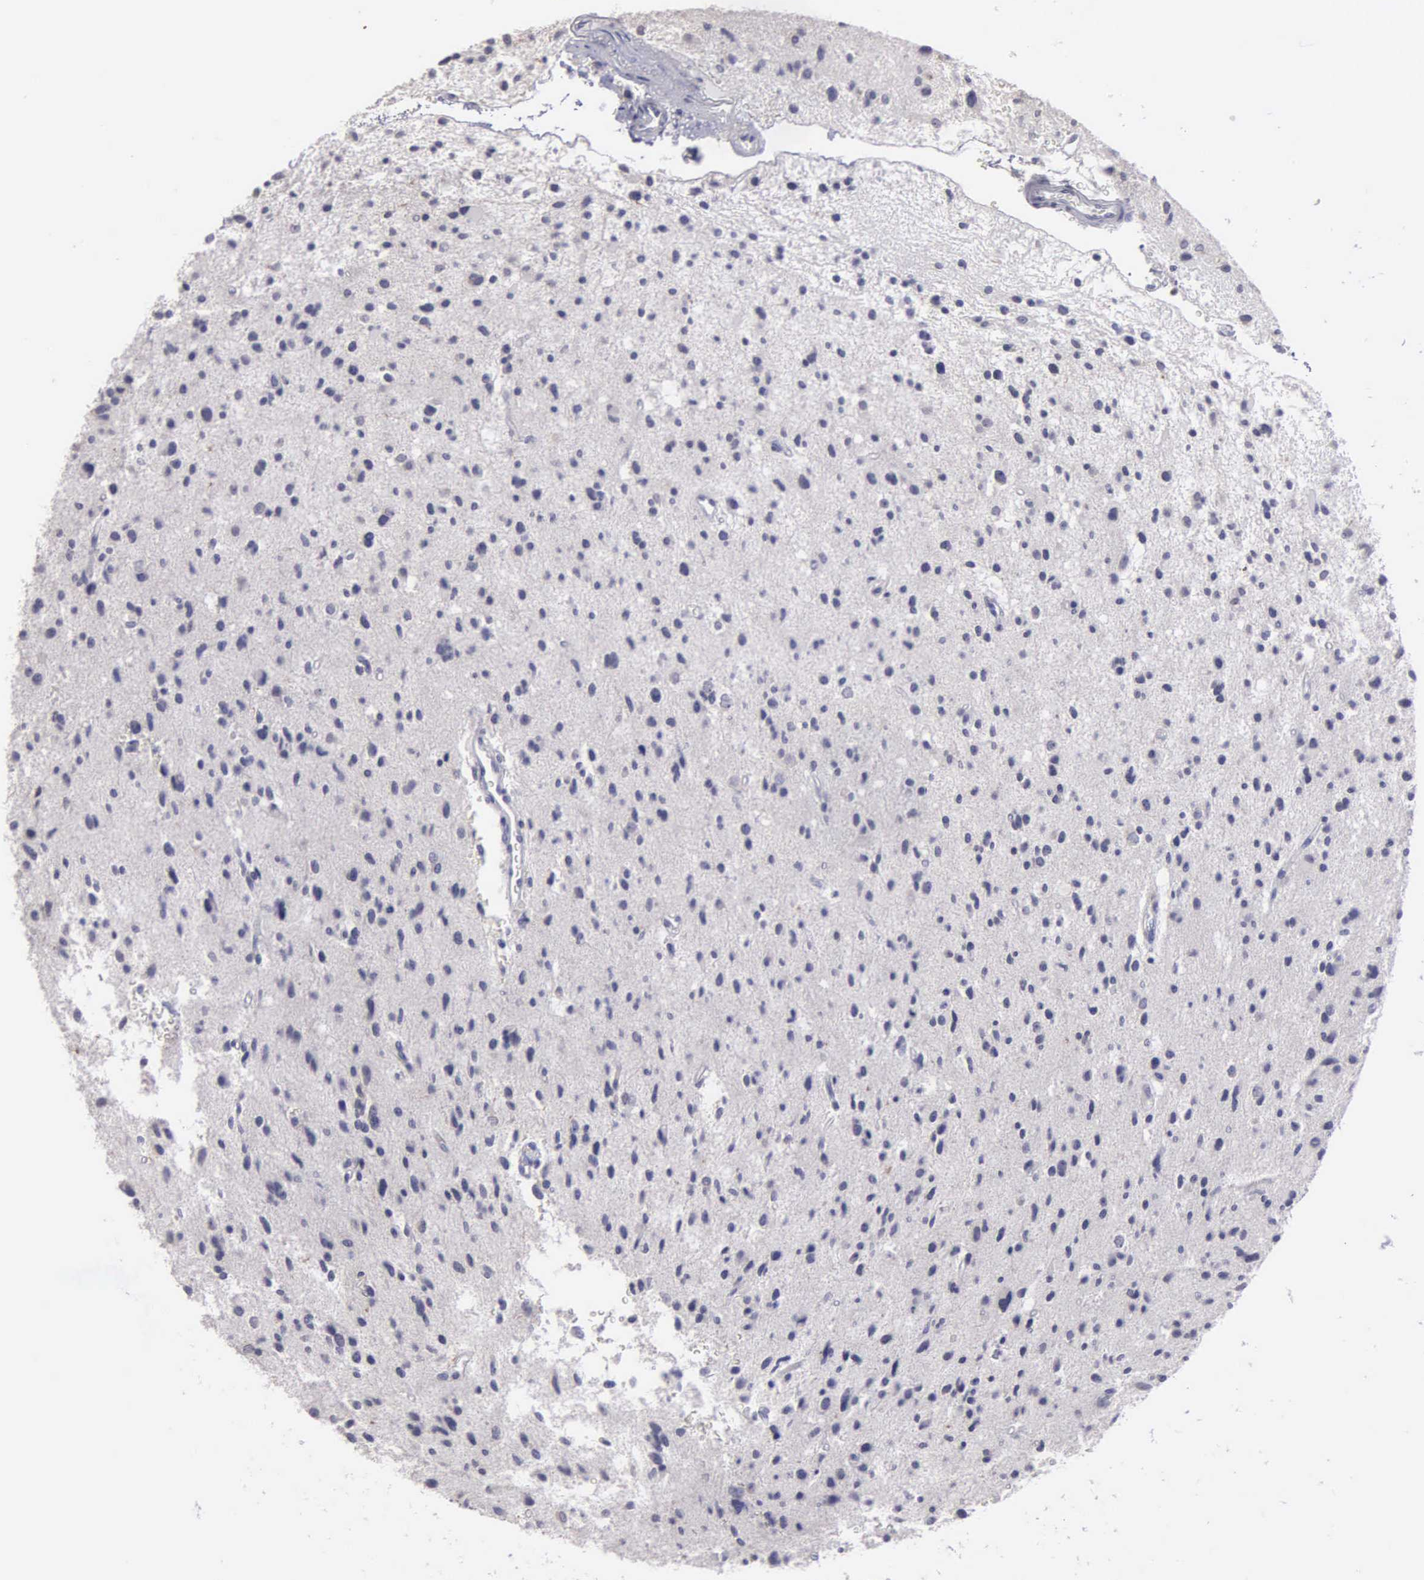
{"staining": {"intensity": "negative", "quantity": "none", "location": "none"}, "tissue": "glioma", "cell_type": "Tumor cells", "image_type": "cancer", "snomed": [{"axis": "morphology", "description": "Glioma, malignant, Low grade"}, {"axis": "topography", "description": "Brain"}], "caption": "The immunohistochemistry (IHC) image has no significant positivity in tumor cells of malignant glioma (low-grade) tissue.", "gene": "BRD1", "patient": {"sex": "female", "age": 46}}